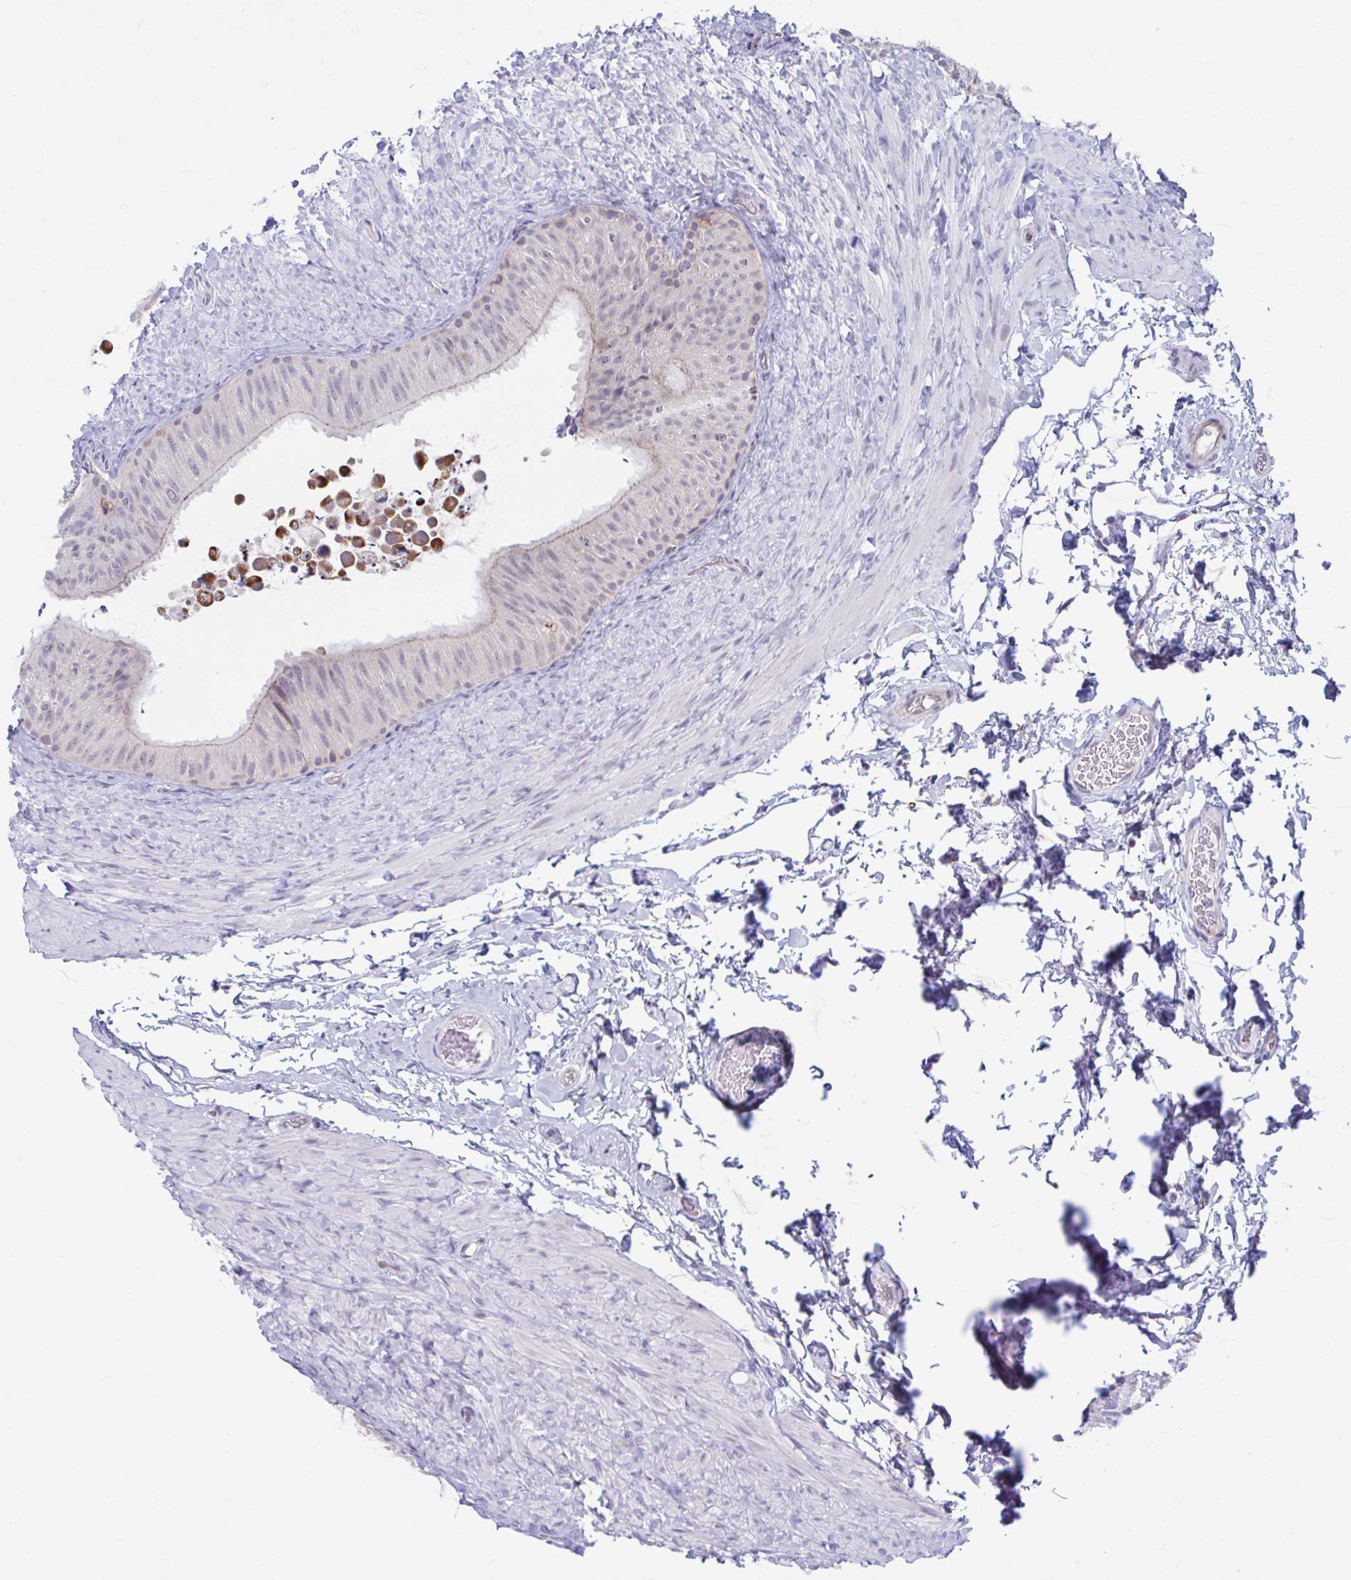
{"staining": {"intensity": "weak", "quantity": "<25%", "location": "cytoplasmic/membranous"}, "tissue": "epididymis", "cell_type": "Glandular cells", "image_type": "normal", "snomed": [{"axis": "morphology", "description": "Normal tissue, NOS"}, {"axis": "topography", "description": "Epididymis, spermatic cord, NOS"}, {"axis": "topography", "description": "Epididymis"}], "caption": "High power microscopy image of an immunohistochemistry (IHC) micrograph of benign epididymis, revealing no significant staining in glandular cells. (Stains: DAB (3,3'-diaminobenzidine) immunohistochemistry with hematoxylin counter stain, Microscopy: brightfield microscopy at high magnification).", "gene": "ADAT3", "patient": {"sex": "male", "age": 31}}